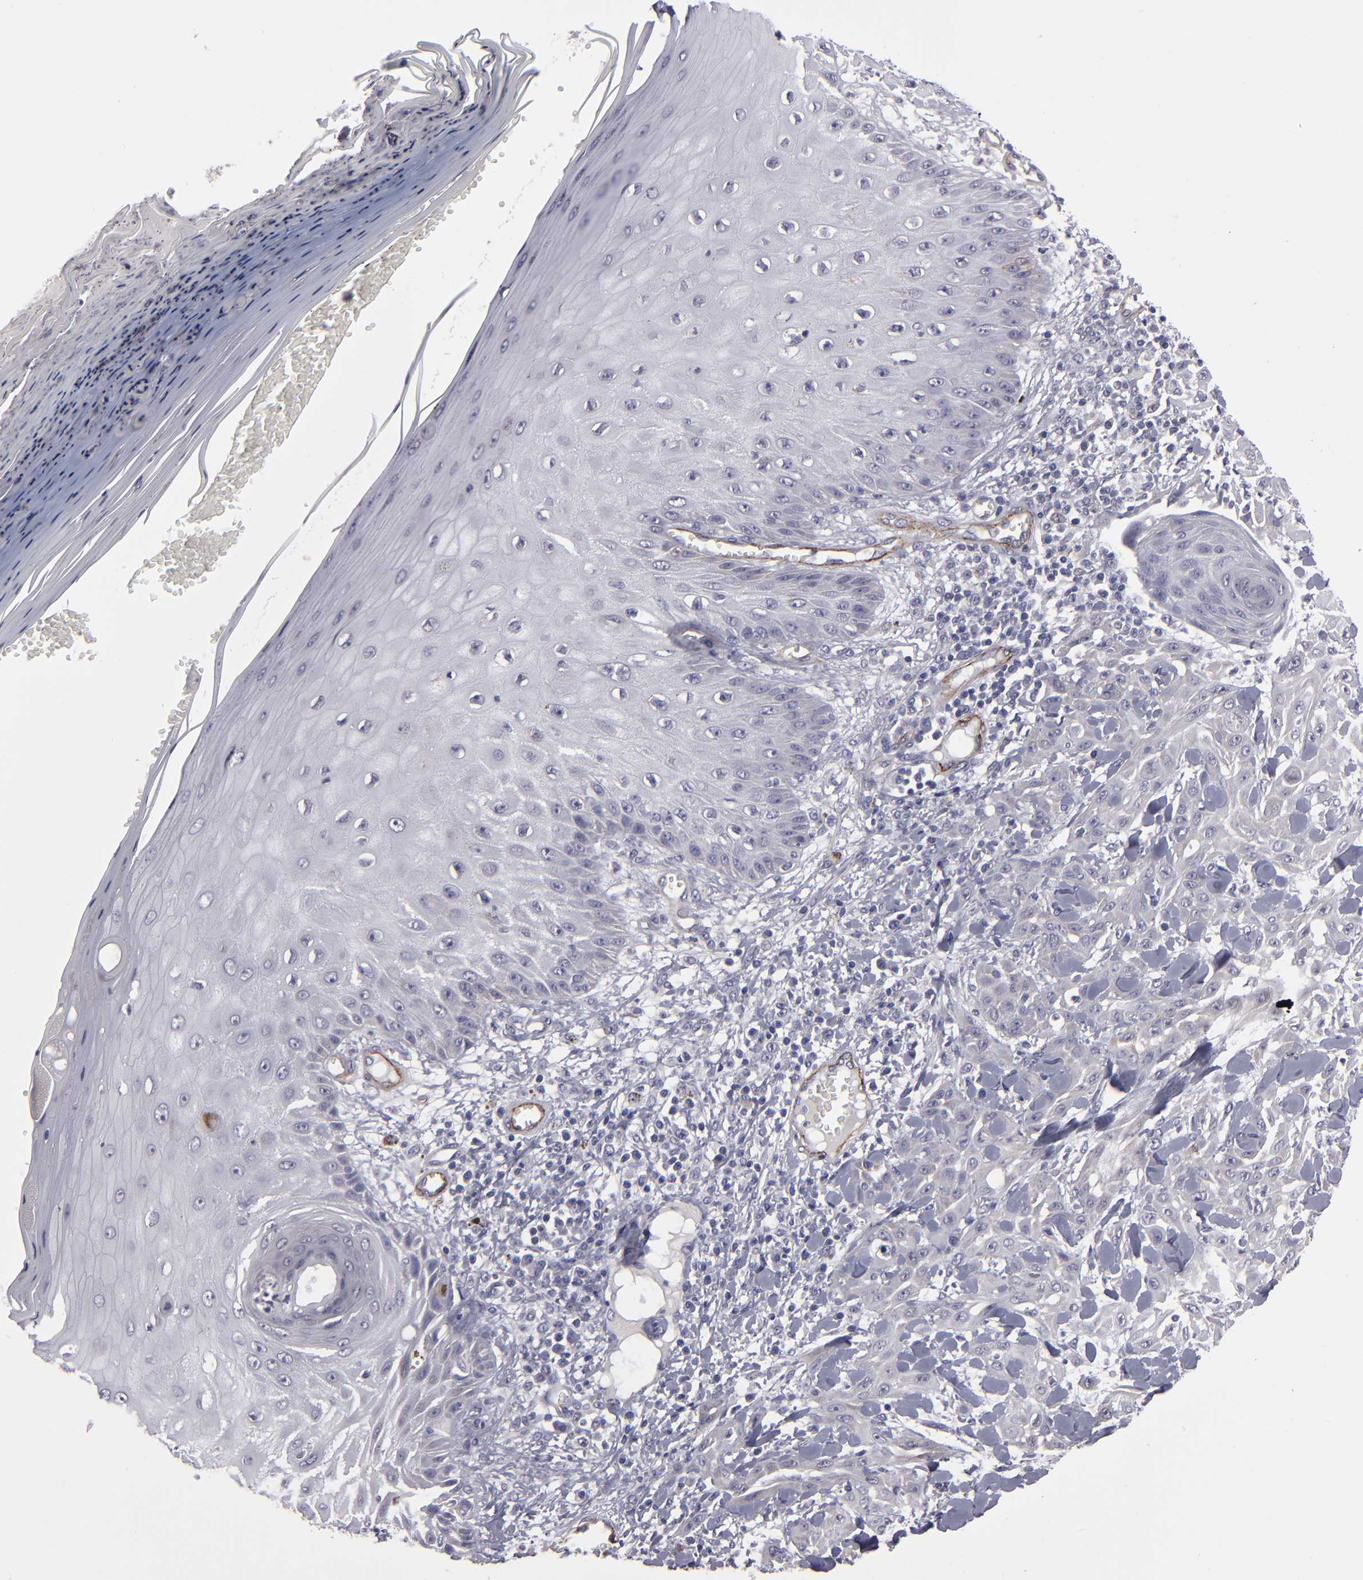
{"staining": {"intensity": "negative", "quantity": "none", "location": "none"}, "tissue": "skin cancer", "cell_type": "Tumor cells", "image_type": "cancer", "snomed": [{"axis": "morphology", "description": "Squamous cell carcinoma, NOS"}, {"axis": "topography", "description": "Skin"}], "caption": "Protein analysis of skin cancer (squamous cell carcinoma) reveals no significant expression in tumor cells. (Immunohistochemistry (ihc), brightfield microscopy, high magnification).", "gene": "ZNF175", "patient": {"sex": "male", "age": 24}}